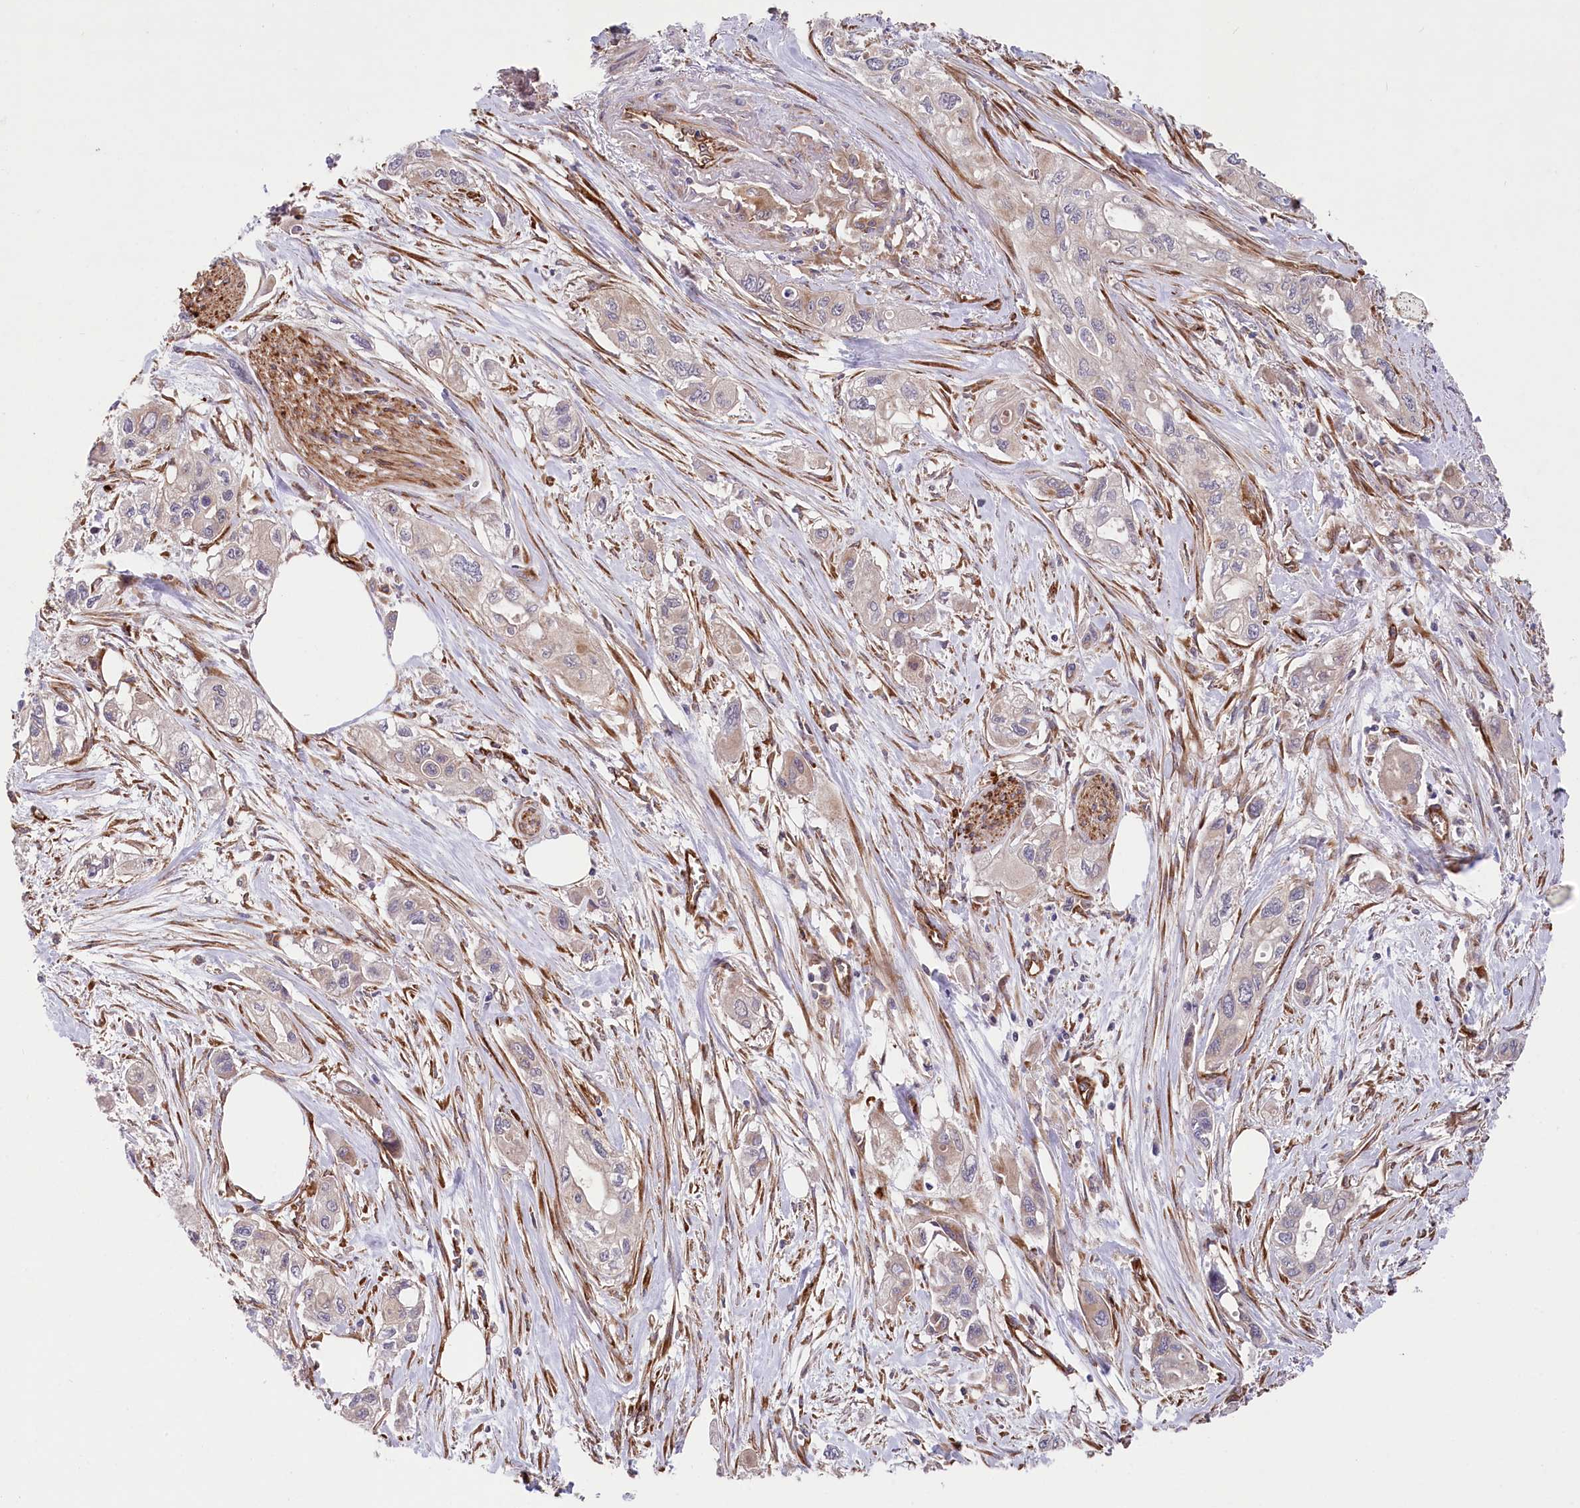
{"staining": {"intensity": "weak", "quantity": "<25%", "location": "cytoplasmic/membranous"}, "tissue": "pancreatic cancer", "cell_type": "Tumor cells", "image_type": "cancer", "snomed": [{"axis": "morphology", "description": "Adenocarcinoma, NOS"}, {"axis": "topography", "description": "Pancreas"}], "caption": "Image shows no significant protein positivity in tumor cells of adenocarcinoma (pancreatic).", "gene": "MTPAP", "patient": {"sex": "male", "age": 75}}